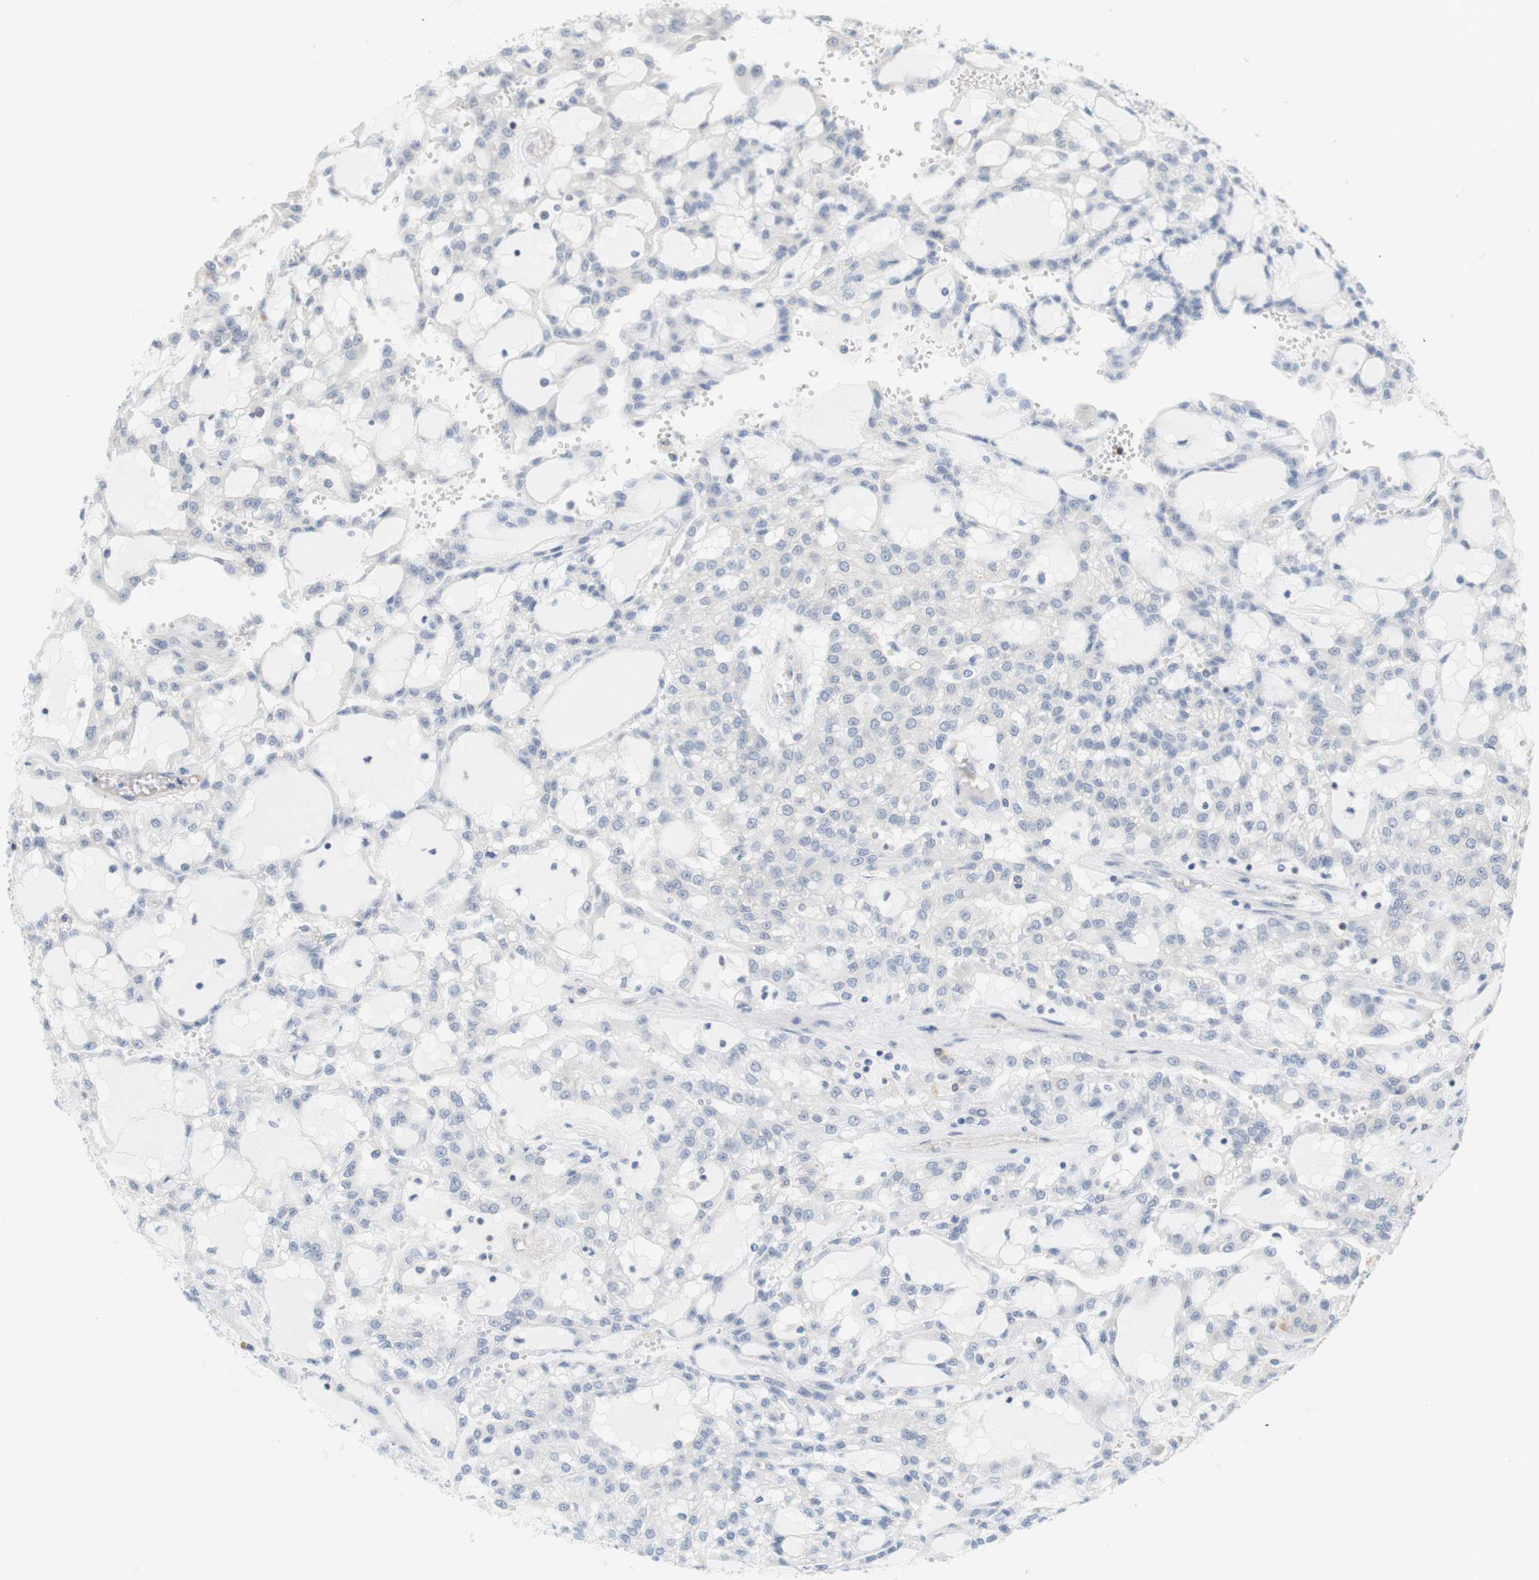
{"staining": {"intensity": "negative", "quantity": "none", "location": "none"}, "tissue": "renal cancer", "cell_type": "Tumor cells", "image_type": "cancer", "snomed": [{"axis": "morphology", "description": "Adenocarcinoma, NOS"}, {"axis": "topography", "description": "Kidney"}], "caption": "Tumor cells are negative for brown protein staining in renal cancer.", "gene": "OSR1", "patient": {"sex": "male", "age": 63}}